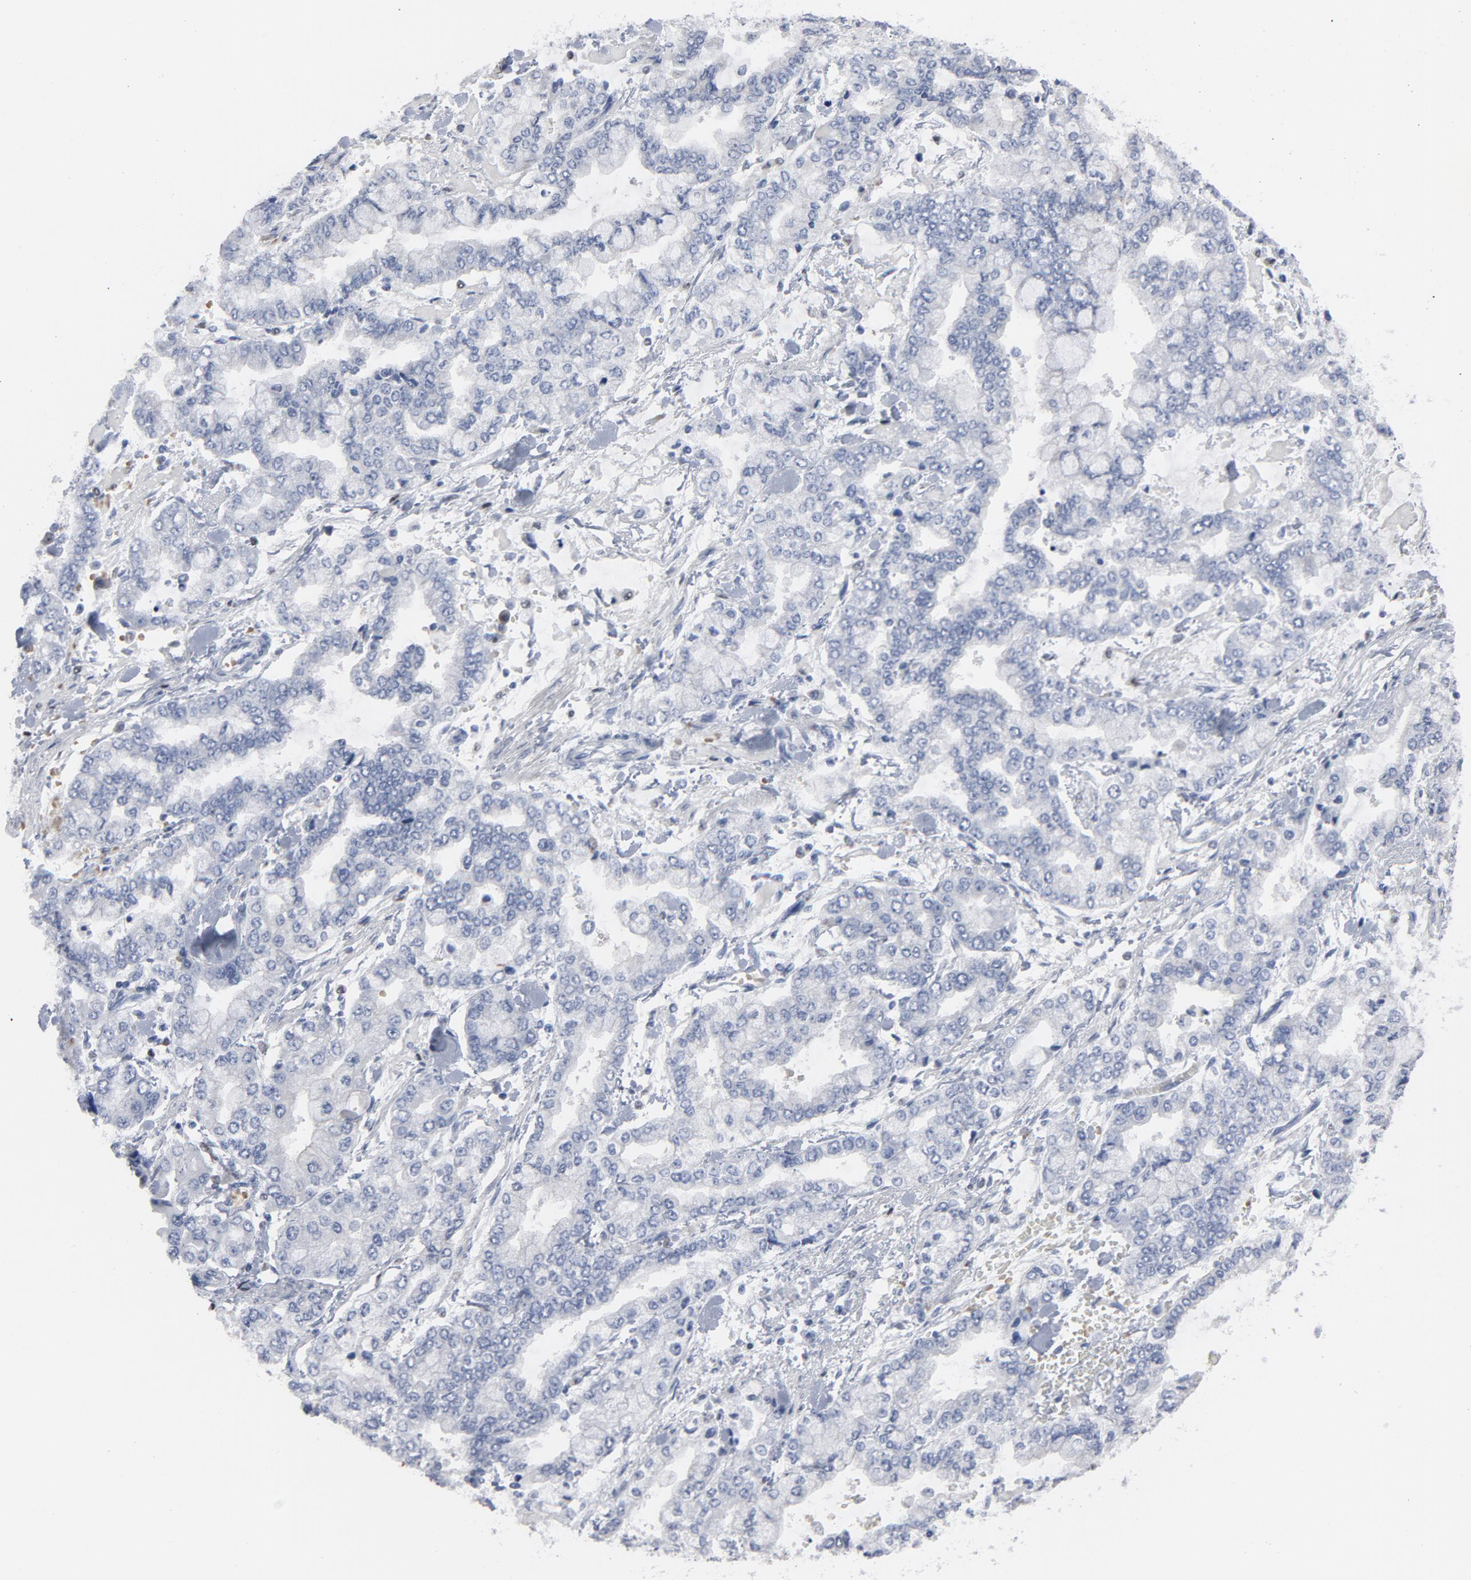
{"staining": {"intensity": "negative", "quantity": "none", "location": "none"}, "tissue": "stomach cancer", "cell_type": "Tumor cells", "image_type": "cancer", "snomed": [{"axis": "morphology", "description": "Normal tissue, NOS"}, {"axis": "morphology", "description": "Adenocarcinoma, NOS"}, {"axis": "topography", "description": "Stomach, upper"}, {"axis": "topography", "description": "Stomach"}], "caption": "Immunohistochemical staining of stomach cancer demonstrates no significant staining in tumor cells.", "gene": "SPI1", "patient": {"sex": "male", "age": 76}}